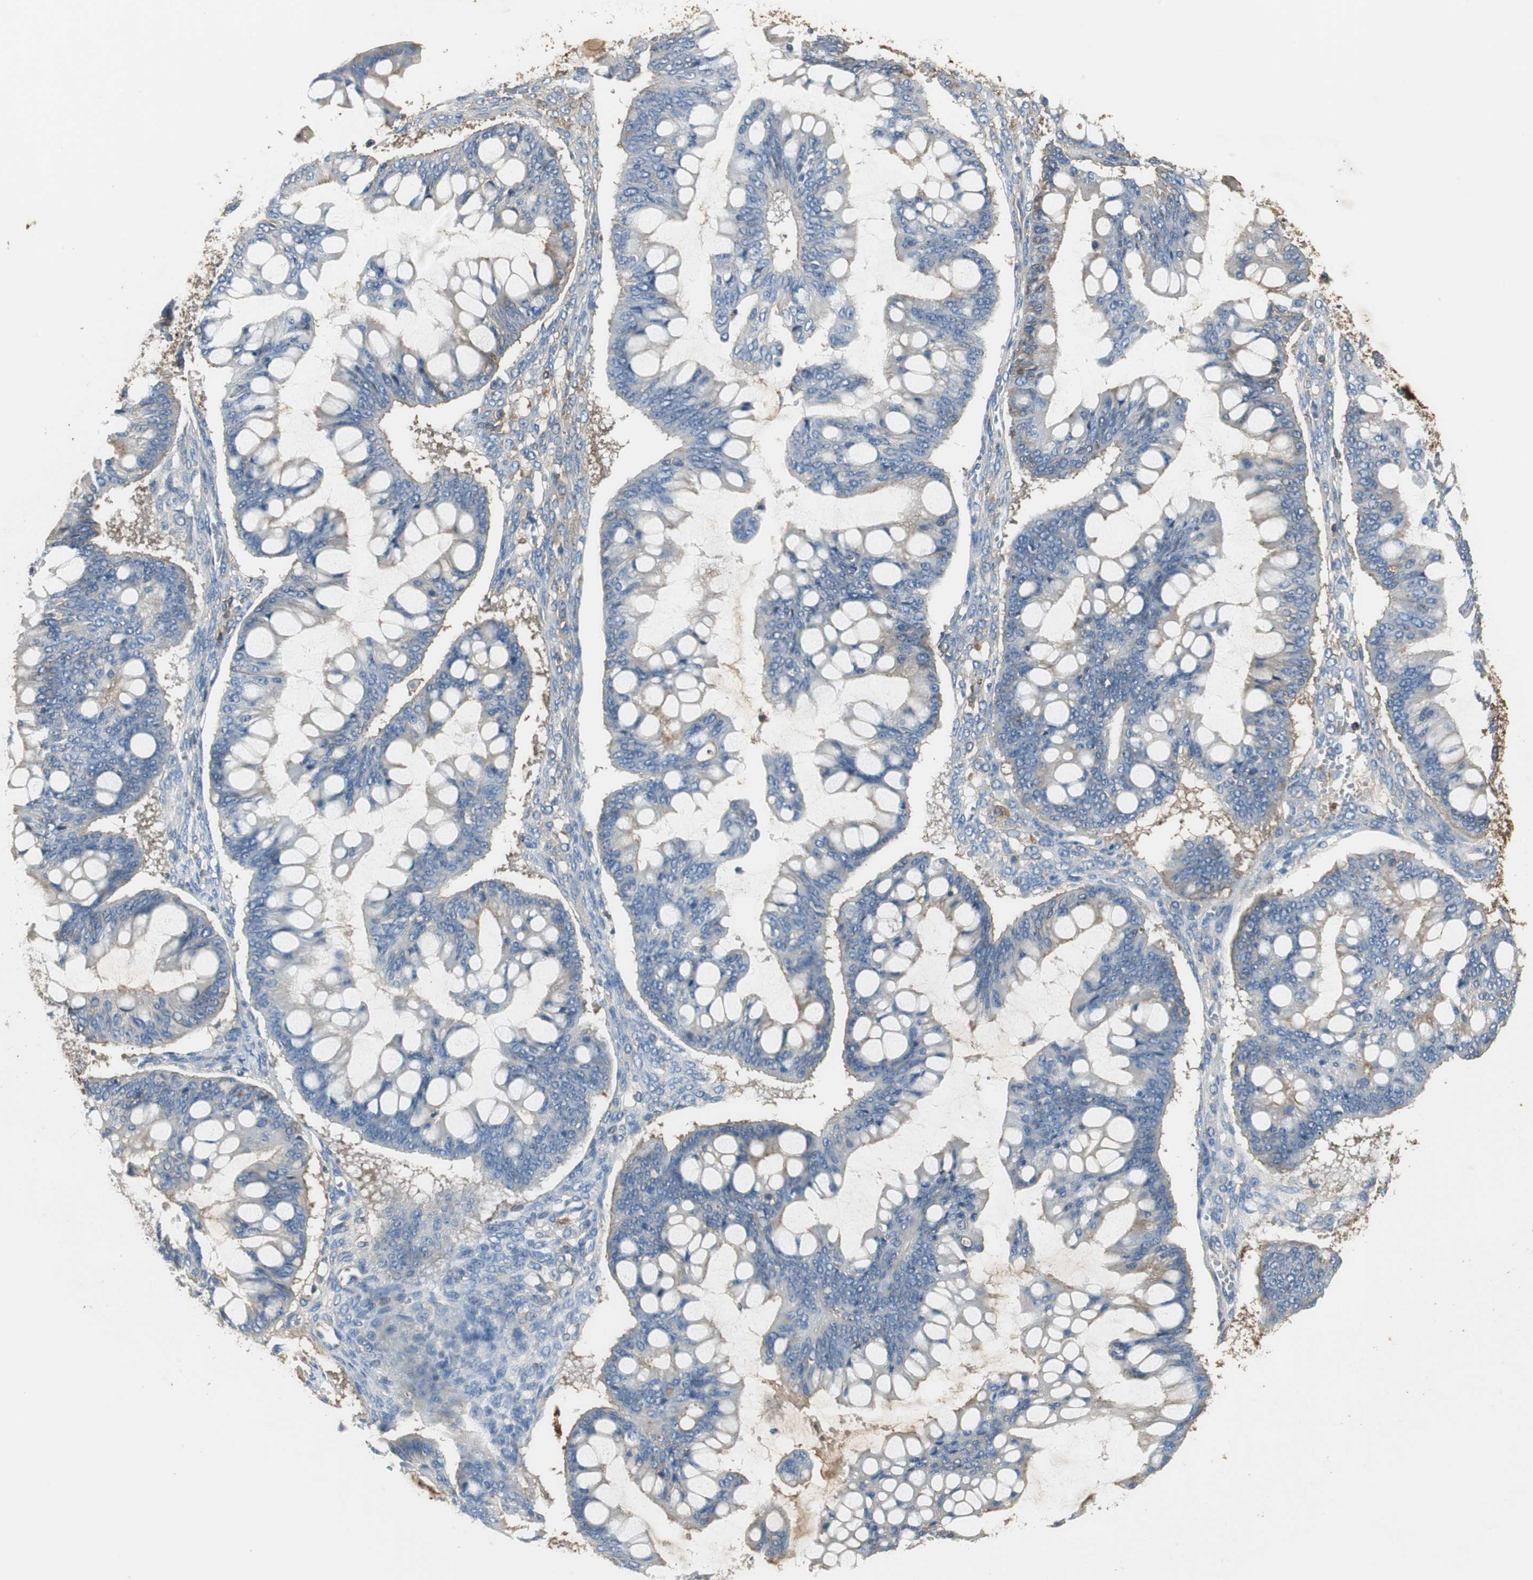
{"staining": {"intensity": "negative", "quantity": "none", "location": "none"}, "tissue": "ovarian cancer", "cell_type": "Tumor cells", "image_type": "cancer", "snomed": [{"axis": "morphology", "description": "Cystadenocarcinoma, mucinous, NOS"}, {"axis": "topography", "description": "Ovary"}], "caption": "Ovarian cancer was stained to show a protein in brown. There is no significant positivity in tumor cells.", "gene": "IGHA1", "patient": {"sex": "female", "age": 73}}